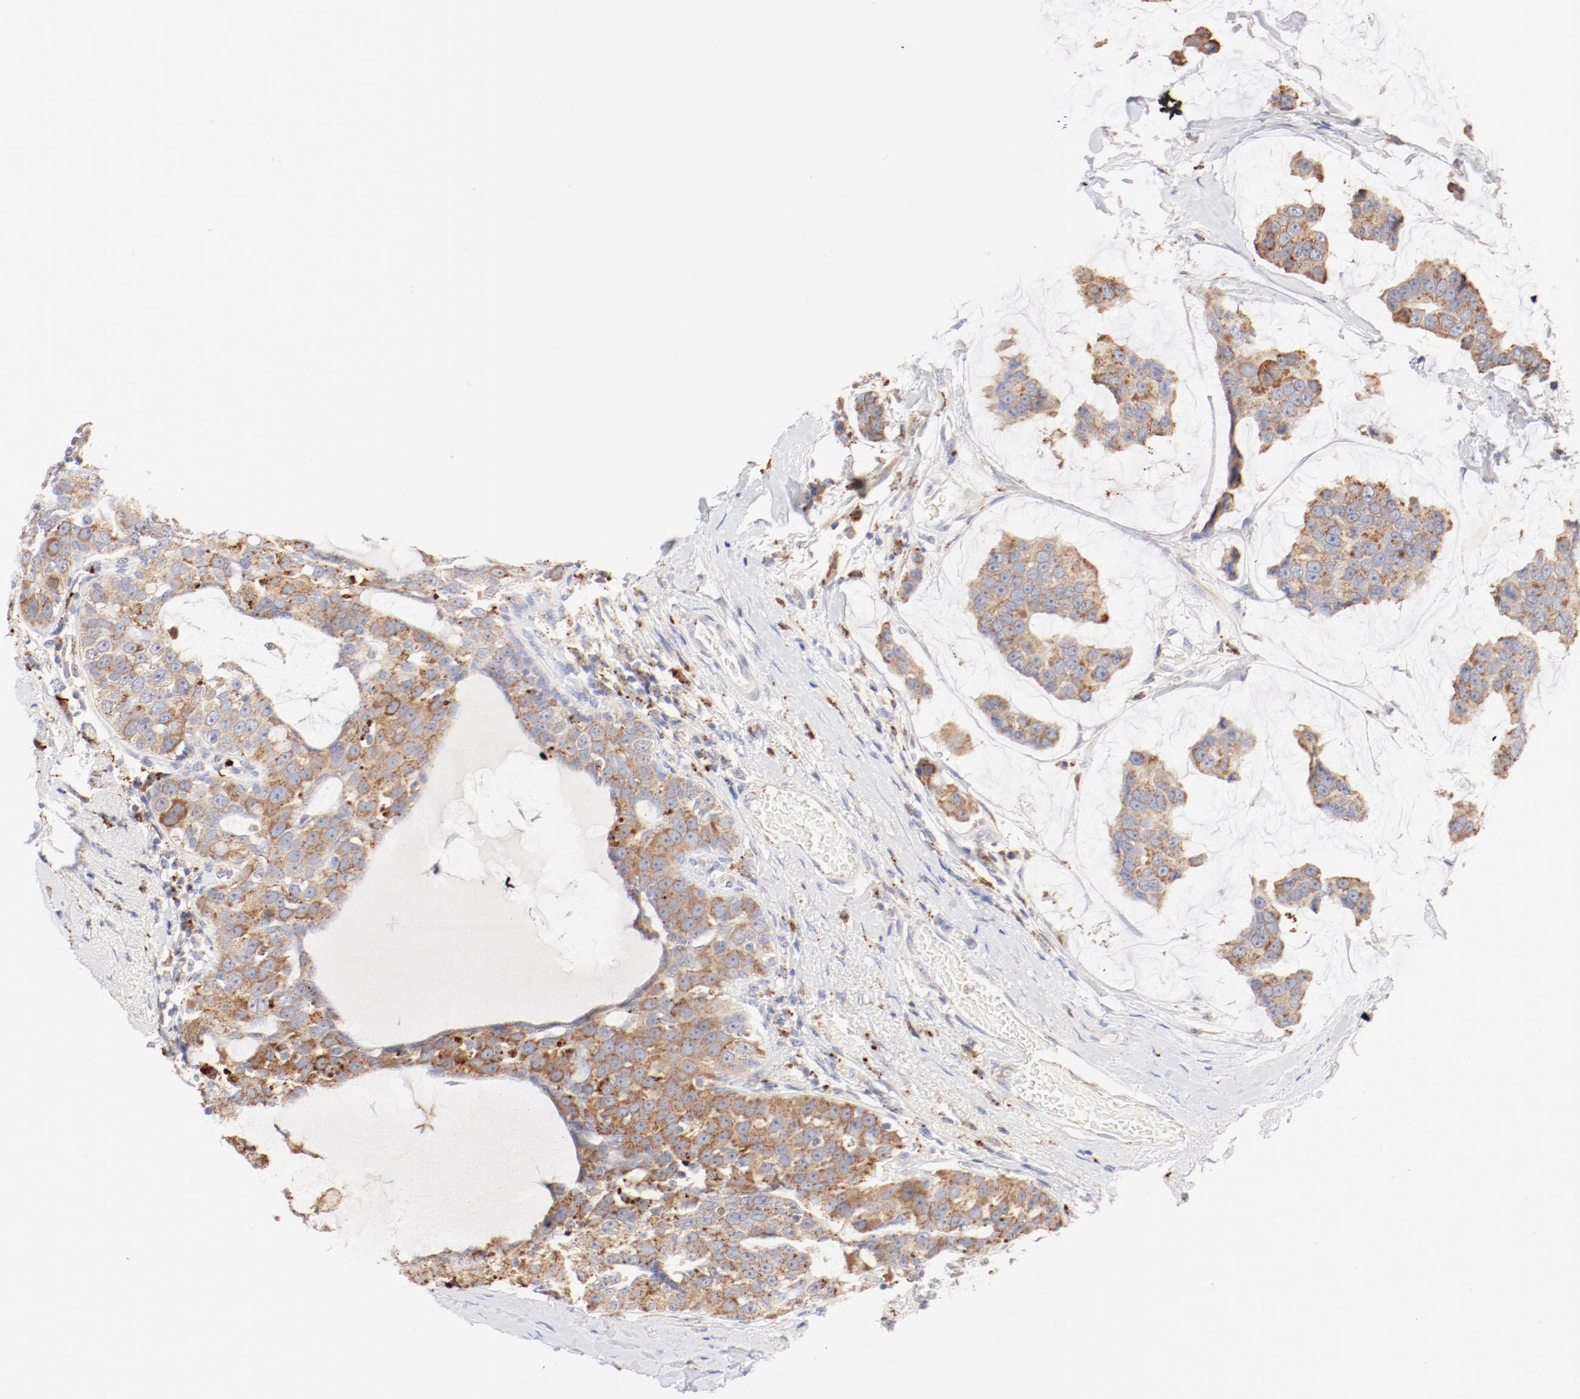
{"staining": {"intensity": "moderate", "quantity": ">75%", "location": "cytoplasmic/membranous"}, "tissue": "breast cancer", "cell_type": "Tumor cells", "image_type": "cancer", "snomed": [{"axis": "morphology", "description": "Normal tissue, NOS"}, {"axis": "morphology", "description": "Duct carcinoma"}, {"axis": "topography", "description": "Breast"}], "caption": "Tumor cells reveal moderate cytoplasmic/membranous expression in approximately >75% of cells in breast cancer.", "gene": "CTSH", "patient": {"sex": "female", "age": 50}}